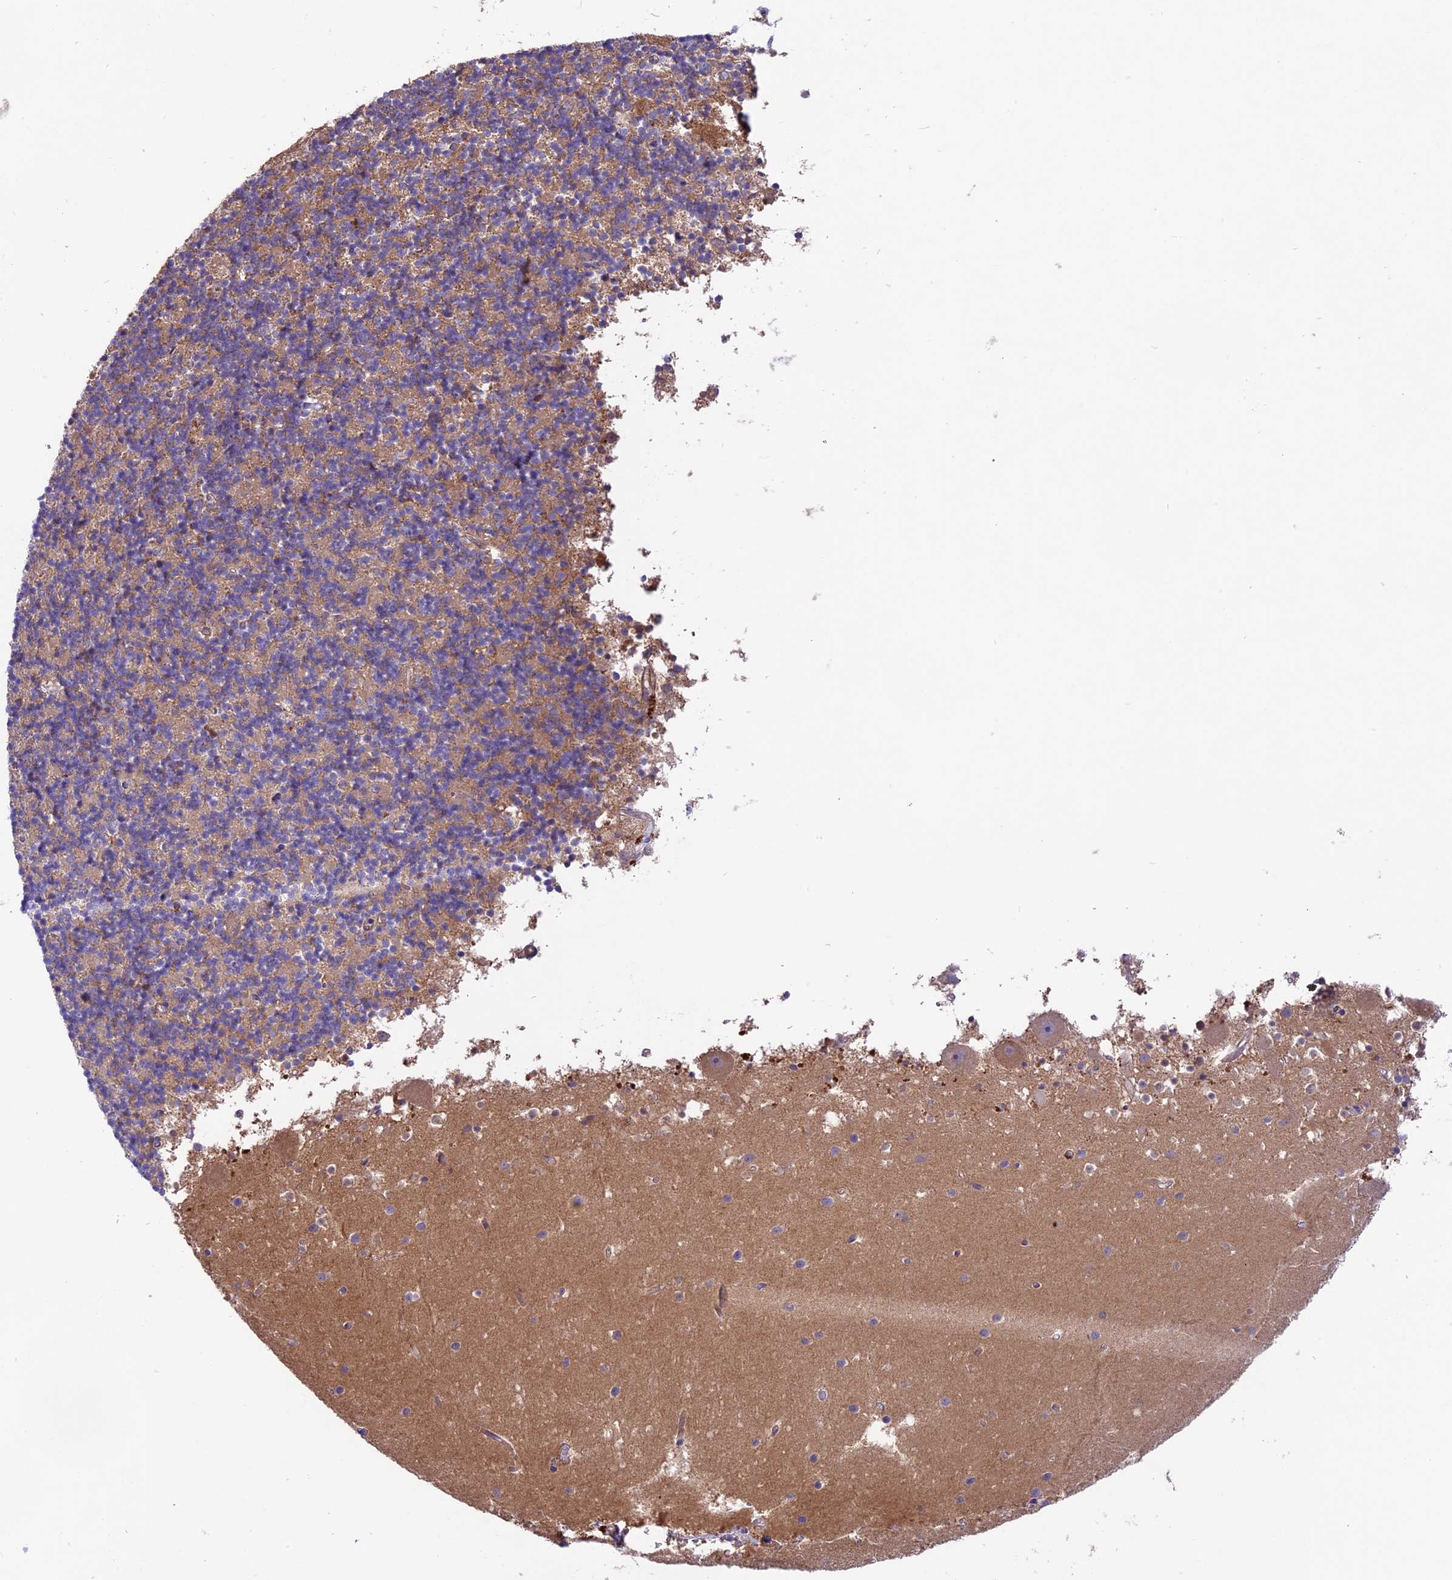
{"staining": {"intensity": "weak", "quantity": ">75%", "location": "cytoplasmic/membranous"}, "tissue": "cerebellum", "cell_type": "Cells in granular layer", "image_type": "normal", "snomed": [{"axis": "morphology", "description": "Normal tissue, NOS"}, {"axis": "topography", "description": "Cerebellum"}], "caption": "IHC (DAB (3,3'-diaminobenzidine)) staining of benign human cerebellum displays weak cytoplasmic/membranous protein positivity in about >75% of cells in granular layer.", "gene": "COG8", "patient": {"sex": "male", "age": 54}}